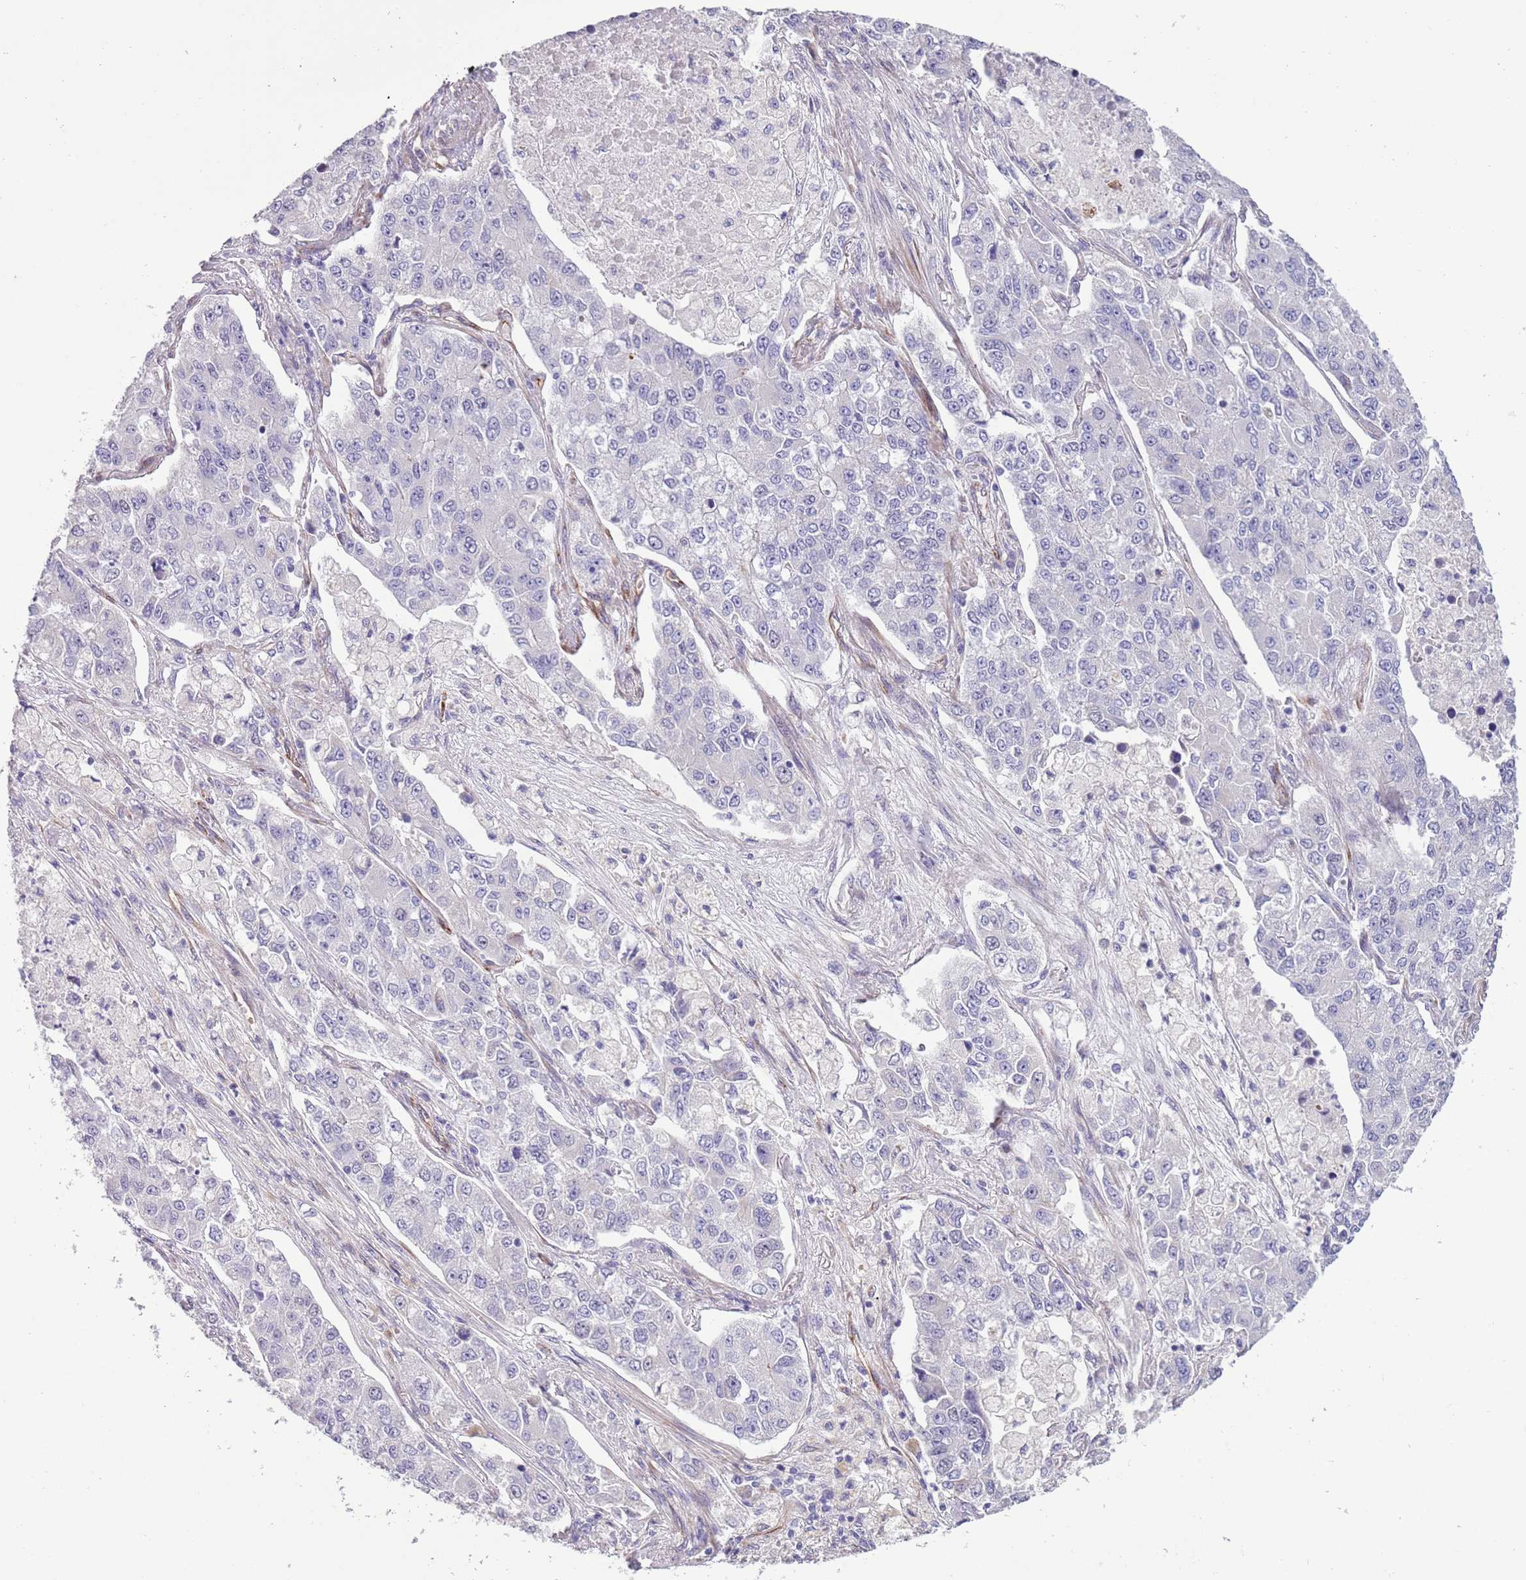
{"staining": {"intensity": "negative", "quantity": "none", "location": "none"}, "tissue": "lung cancer", "cell_type": "Tumor cells", "image_type": "cancer", "snomed": [{"axis": "morphology", "description": "Adenocarcinoma, NOS"}, {"axis": "topography", "description": "Lung"}], "caption": "High magnification brightfield microscopy of lung adenocarcinoma stained with DAB (3,3'-diaminobenzidine) (brown) and counterstained with hematoxylin (blue): tumor cells show no significant staining. (Stains: DAB (3,3'-diaminobenzidine) IHC with hematoxylin counter stain, Microscopy: brightfield microscopy at high magnification).", "gene": "MRPL32", "patient": {"sex": "male", "age": 49}}